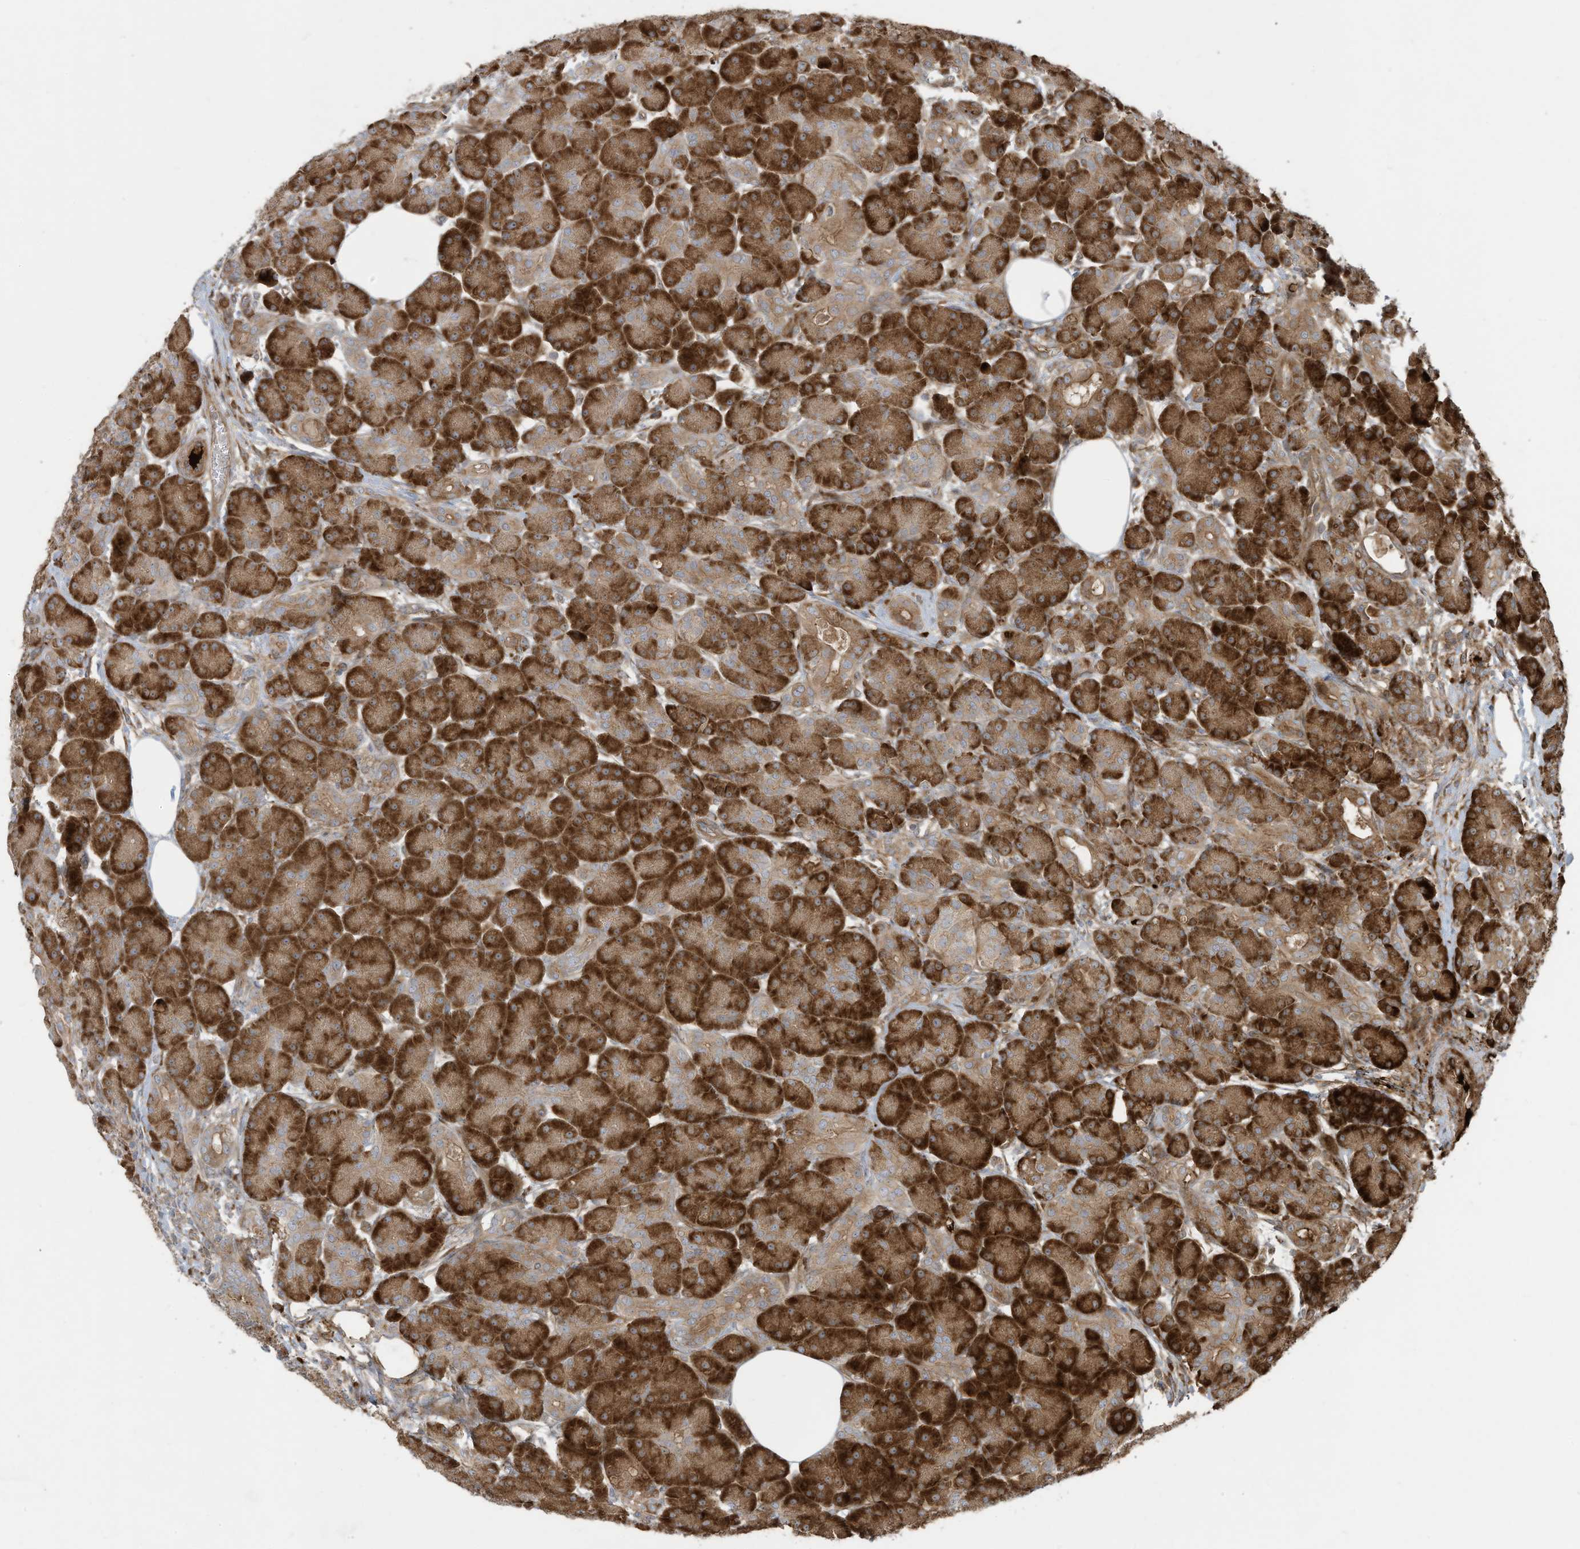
{"staining": {"intensity": "strong", "quantity": ">75%", "location": "cytoplasmic/membranous"}, "tissue": "pancreas", "cell_type": "Exocrine glandular cells", "image_type": "normal", "snomed": [{"axis": "morphology", "description": "Normal tissue, NOS"}, {"axis": "topography", "description": "Pancreas"}], "caption": "IHC image of normal pancreas: human pancreas stained using IHC demonstrates high levels of strong protein expression localized specifically in the cytoplasmic/membranous of exocrine glandular cells, appearing as a cytoplasmic/membranous brown color.", "gene": "DDIT4", "patient": {"sex": "male", "age": 63}}